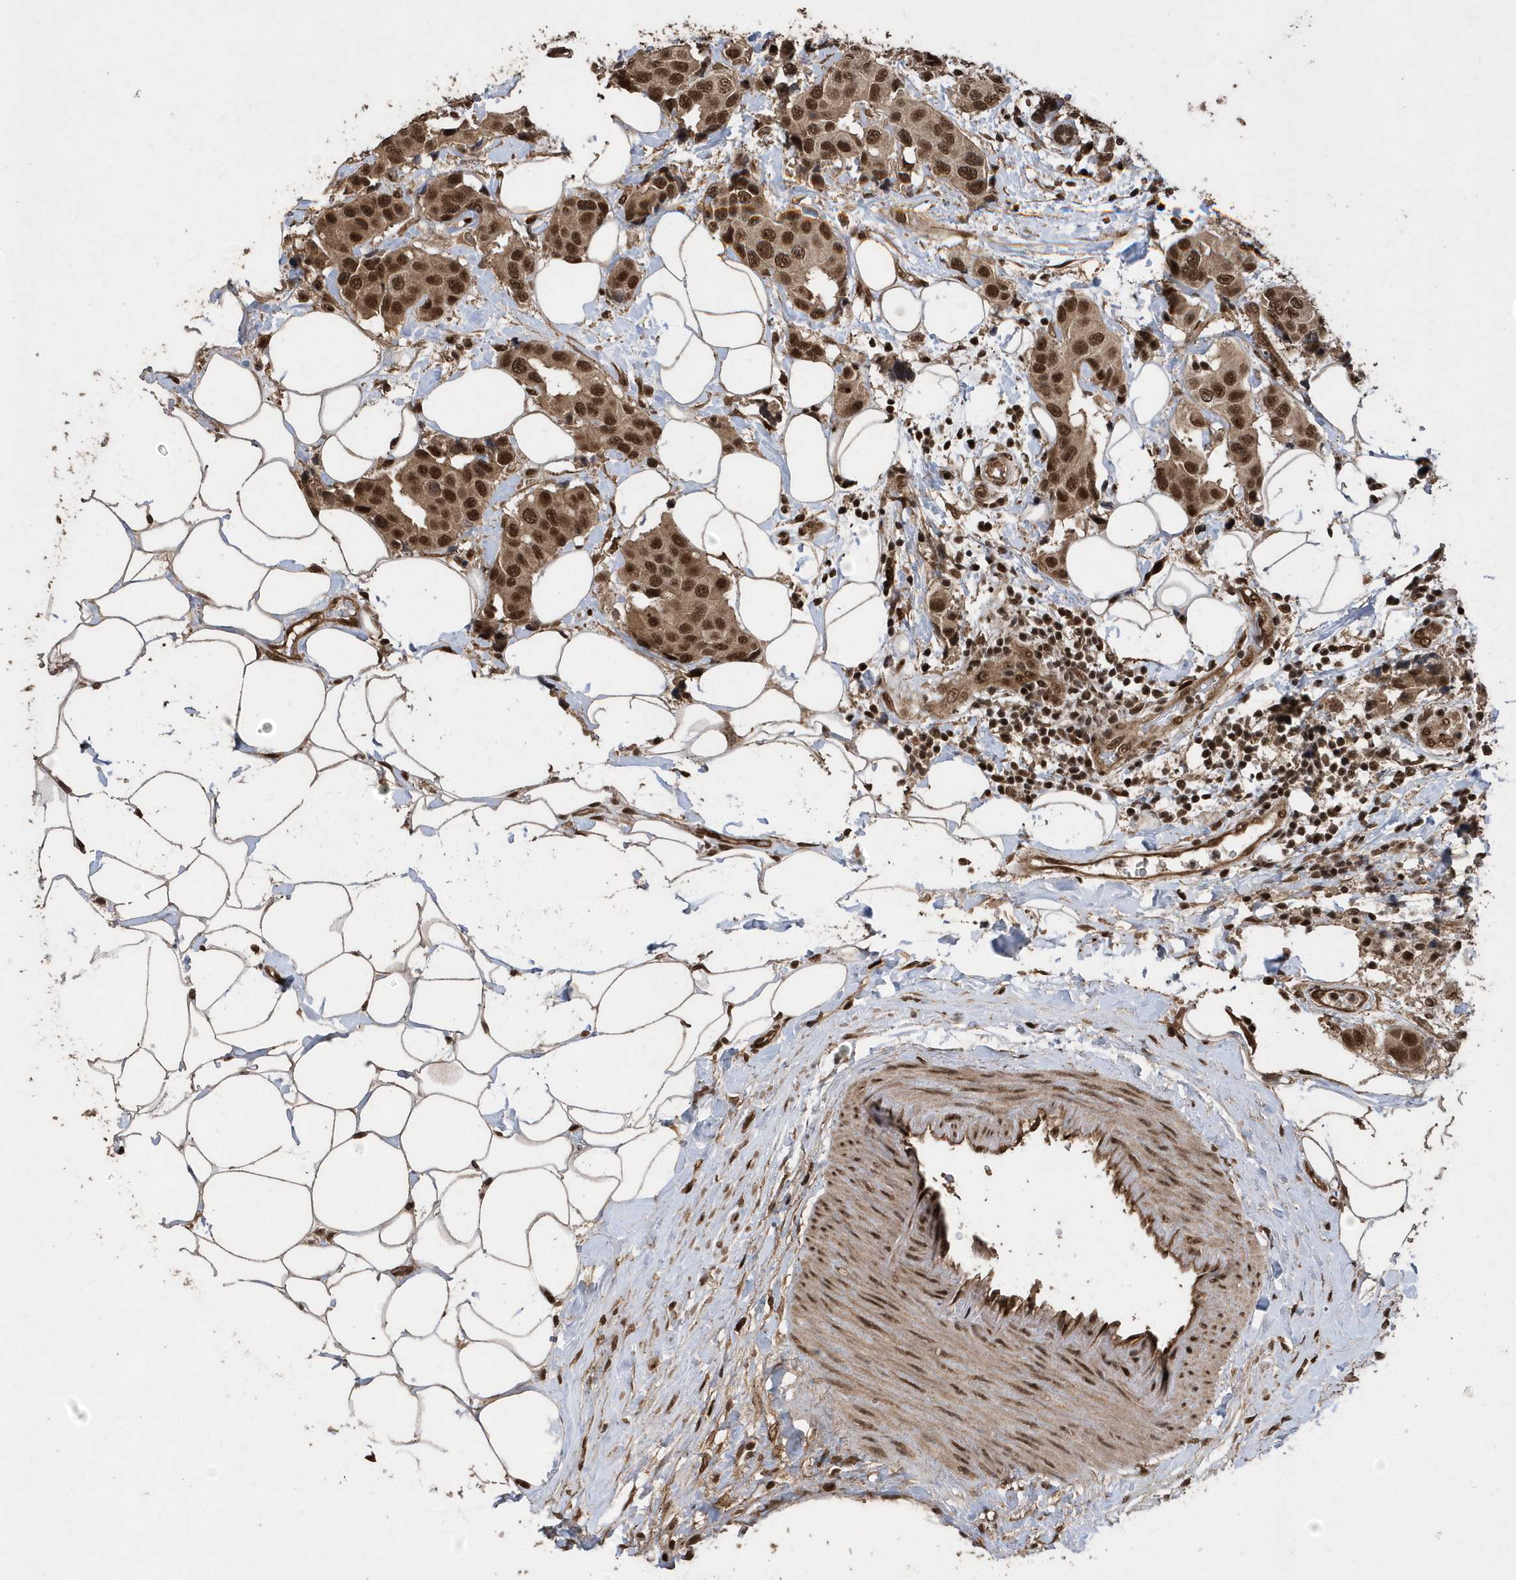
{"staining": {"intensity": "strong", "quantity": ">75%", "location": "nuclear"}, "tissue": "breast cancer", "cell_type": "Tumor cells", "image_type": "cancer", "snomed": [{"axis": "morphology", "description": "Normal tissue, NOS"}, {"axis": "morphology", "description": "Duct carcinoma"}, {"axis": "topography", "description": "Breast"}], "caption": "Immunohistochemical staining of human breast cancer (infiltrating ductal carcinoma) reveals strong nuclear protein positivity in about >75% of tumor cells.", "gene": "INTS12", "patient": {"sex": "female", "age": 39}}